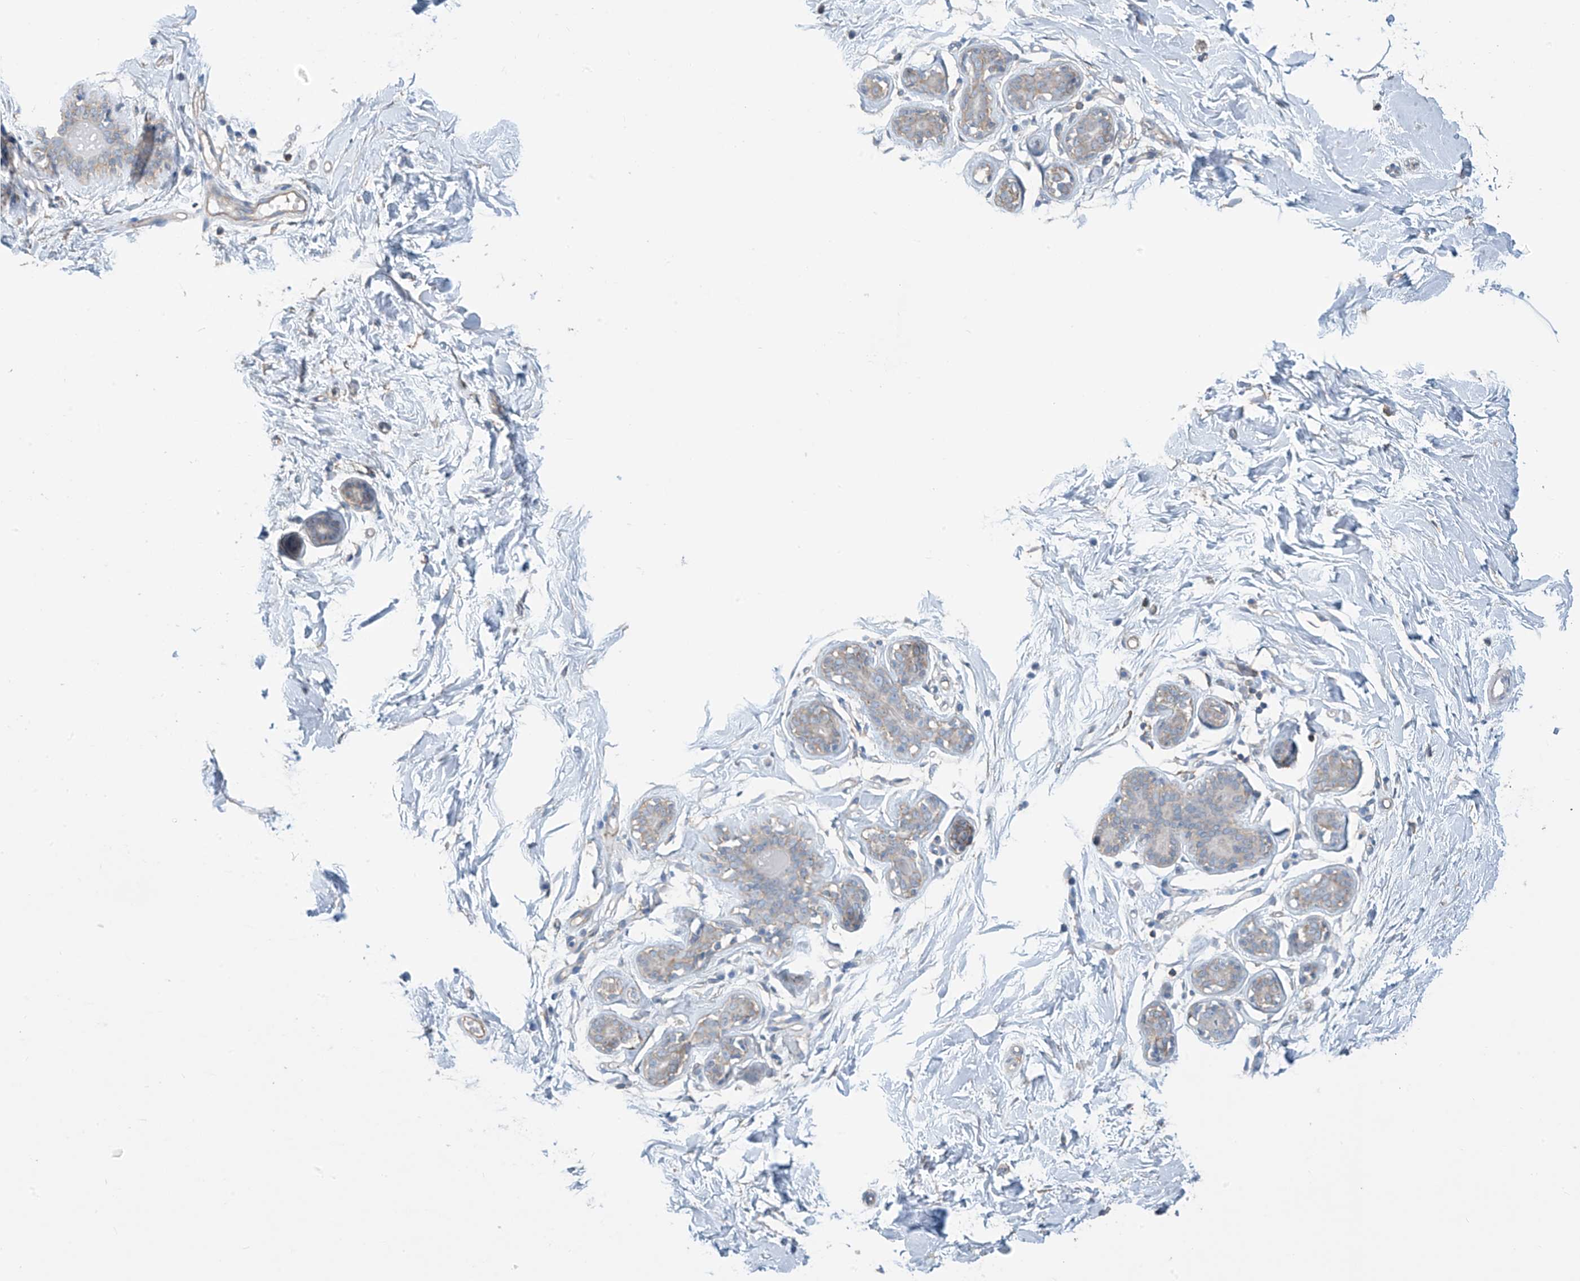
{"staining": {"intensity": "negative", "quantity": "none", "location": "none"}, "tissue": "adipose tissue", "cell_type": "Adipocytes", "image_type": "normal", "snomed": [{"axis": "morphology", "description": "Normal tissue, NOS"}, {"axis": "topography", "description": "Breast"}], "caption": "DAB immunohistochemical staining of benign human adipose tissue exhibits no significant positivity in adipocytes.", "gene": "ZNF846", "patient": {"sex": "female", "age": 23}}